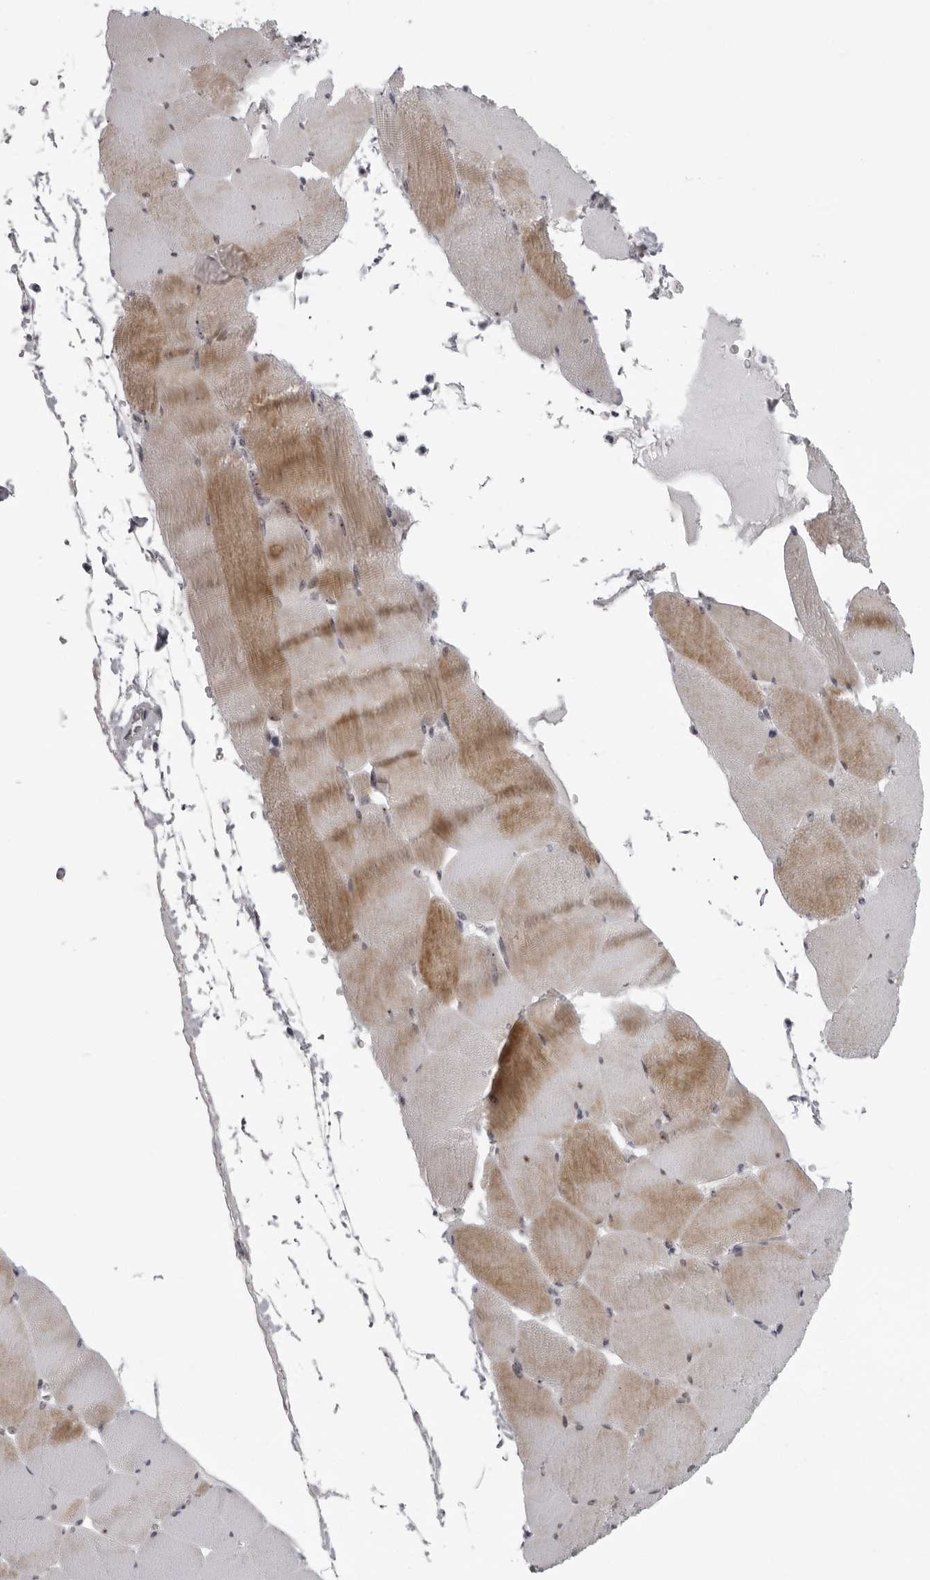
{"staining": {"intensity": "moderate", "quantity": "25%-75%", "location": "cytoplasmic/membranous"}, "tissue": "skeletal muscle", "cell_type": "Myocytes", "image_type": "normal", "snomed": [{"axis": "morphology", "description": "Normal tissue, NOS"}, {"axis": "topography", "description": "Skeletal muscle"}], "caption": "Immunohistochemical staining of normal skeletal muscle reveals medium levels of moderate cytoplasmic/membranous positivity in about 25%-75% of myocytes.", "gene": "HELZ", "patient": {"sex": "male", "age": 62}}